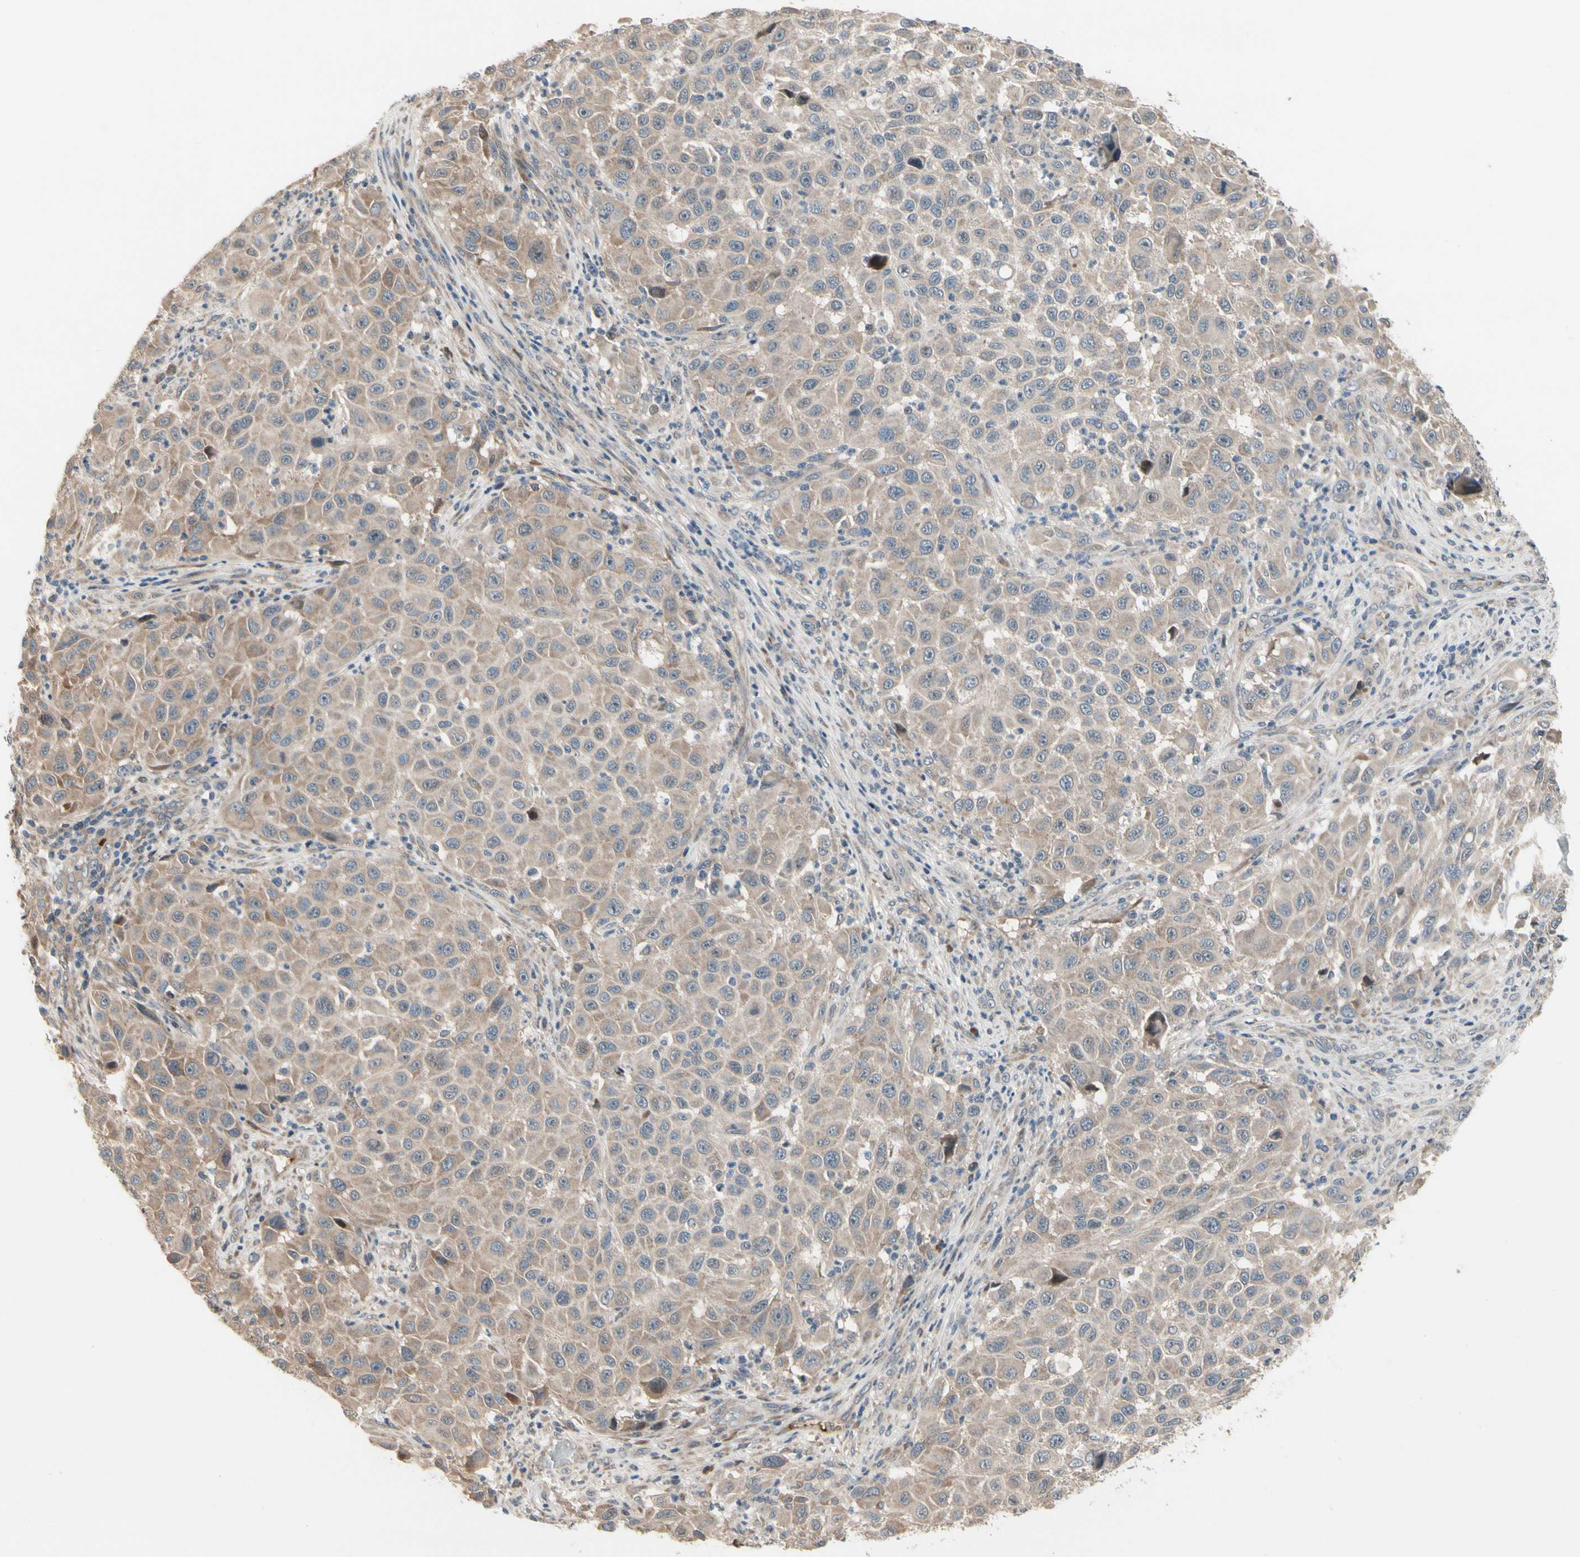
{"staining": {"intensity": "weak", "quantity": ">75%", "location": "cytoplasmic/membranous"}, "tissue": "melanoma", "cell_type": "Tumor cells", "image_type": "cancer", "snomed": [{"axis": "morphology", "description": "Malignant melanoma, Metastatic site"}, {"axis": "topography", "description": "Lymph node"}], "caption": "Immunohistochemical staining of human melanoma displays low levels of weak cytoplasmic/membranous protein staining in about >75% of tumor cells.", "gene": "SNX29", "patient": {"sex": "male", "age": 61}}